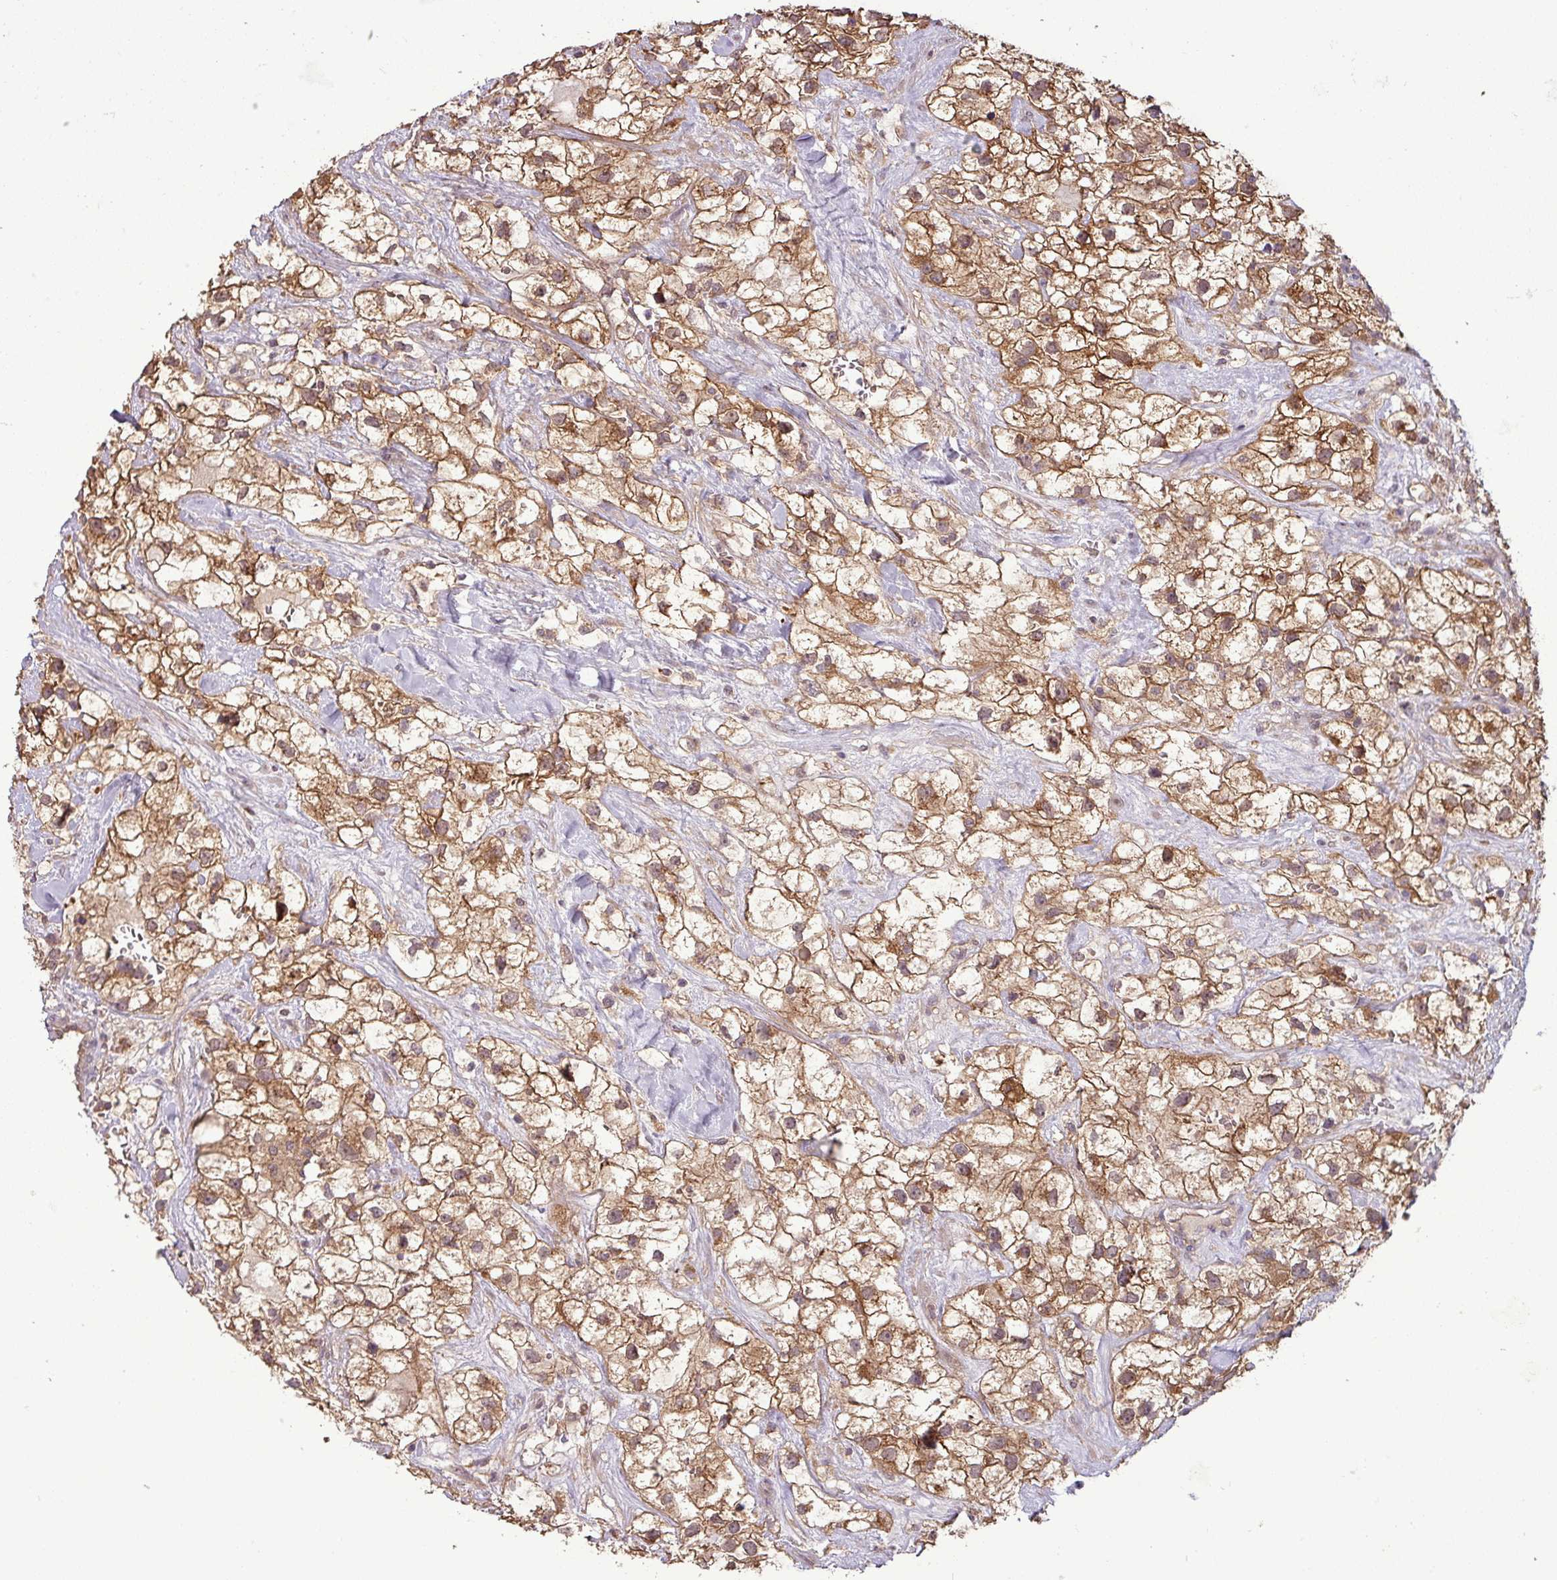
{"staining": {"intensity": "moderate", "quantity": ">75%", "location": "cytoplasmic/membranous,nuclear"}, "tissue": "renal cancer", "cell_type": "Tumor cells", "image_type": "cancer", "snomed": [{"axis": "morphology", "description": "Adenocarcinoma, NOS"}, {"axis": "topography", "description": "Kidney"}], "caption": "DAB immunohistochemical staining of human renal adenocarcinoma reveals moderate cytoplasmic/membranous and nuclear protein positivity in about >75% of tumor cells.", "gene": "NT5C3A", "patient": {"sex": "male", "age": 59}}